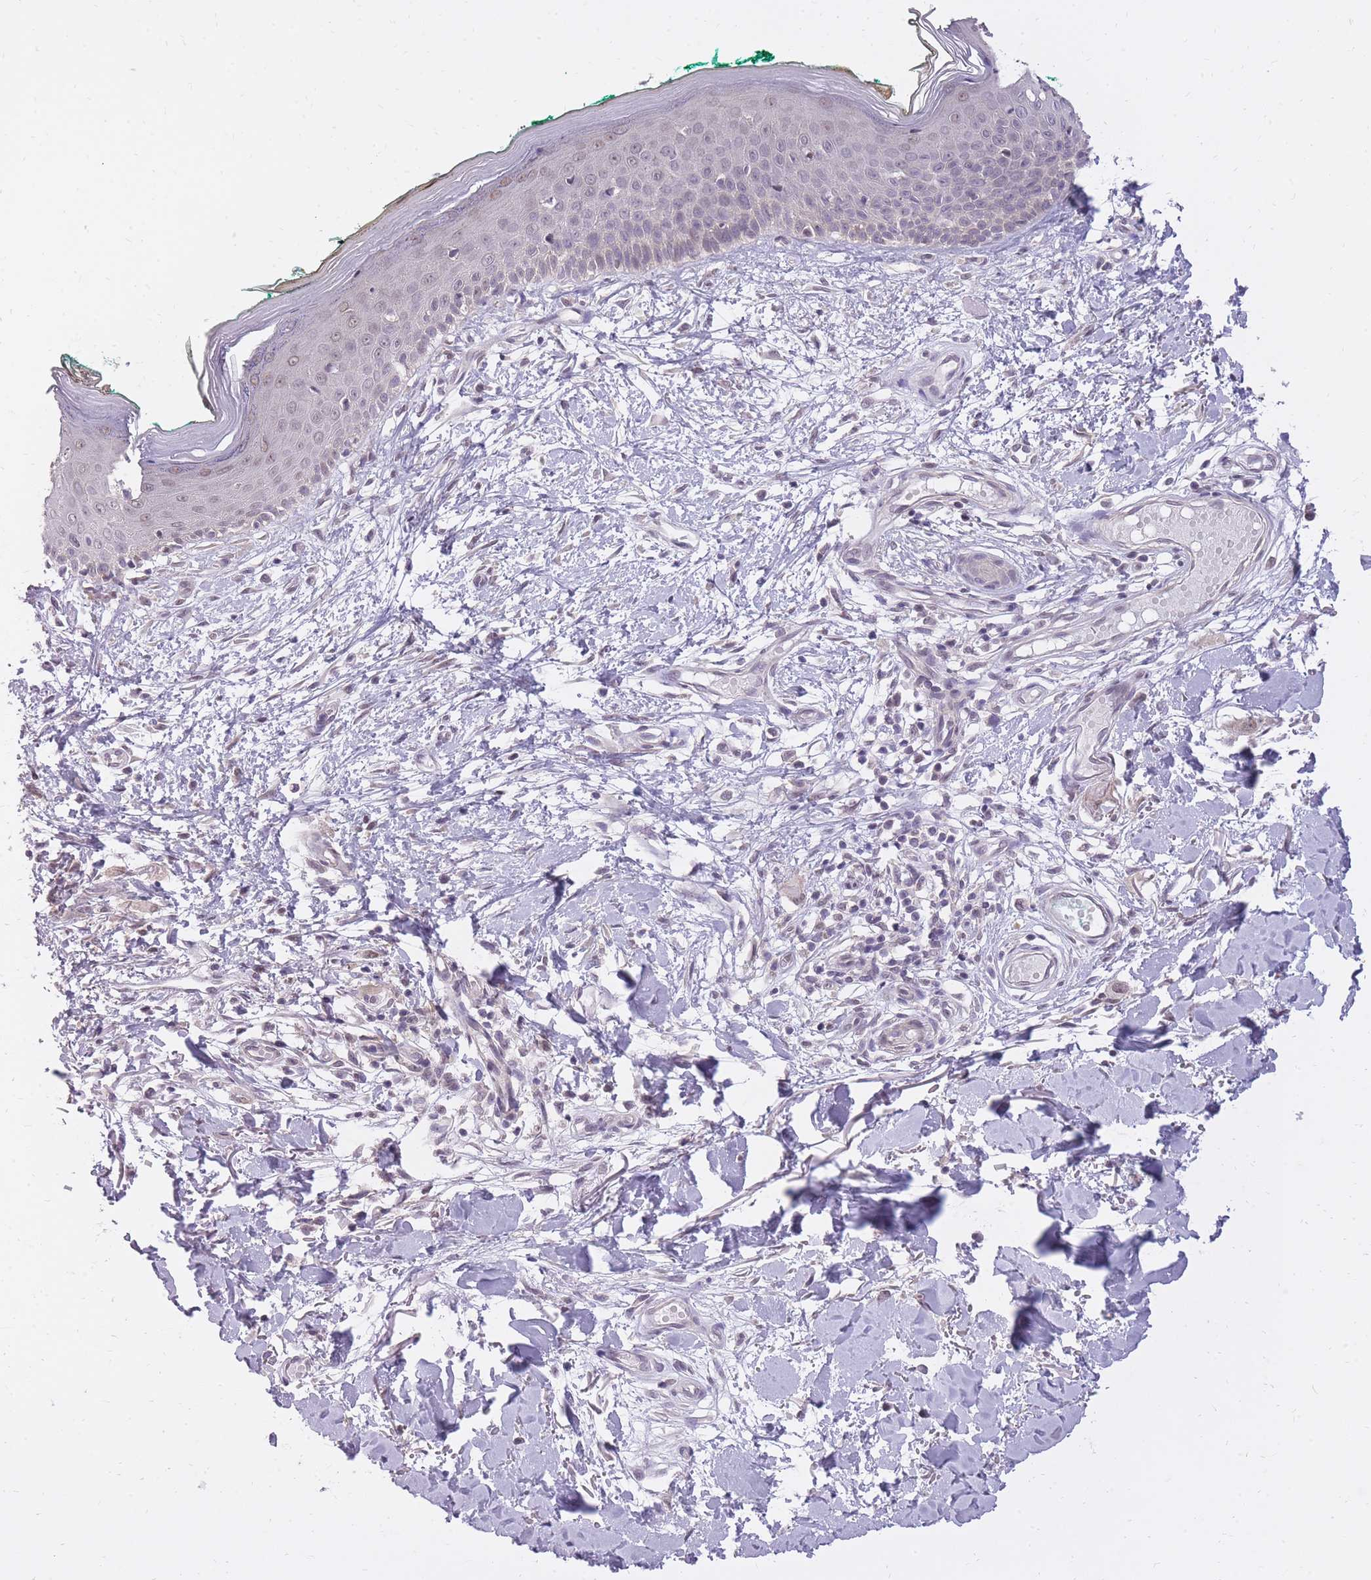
{"staining": {"intensity": "weak", "quantity": "25%-75%", "location": "nuclear"}, "tissue": "skin", "cell_type": "Fibroblasts", "image_type": "normal", "snomed": [{"axis": "morphology", "description": "Normal tissue, NOS"}, {"axis": "morphology", "description": "Malignant melanoma, NOS"}, {"axis": "topography", "description": "Skin"}], "caption": "IHC staining of benign skin, which shows low levels of weak nuclear expression in approximately 25%-75% of fibroblasts indicating weak nuclear protein positivity. The staining was performed using DAB (3,3'-diaminobenzidine) (brown) for protein detection and nuclei were counterstained in hematoxylin (blue).", "gene": "TIGD1", "patient": {"sex": "male", "age": 62}}